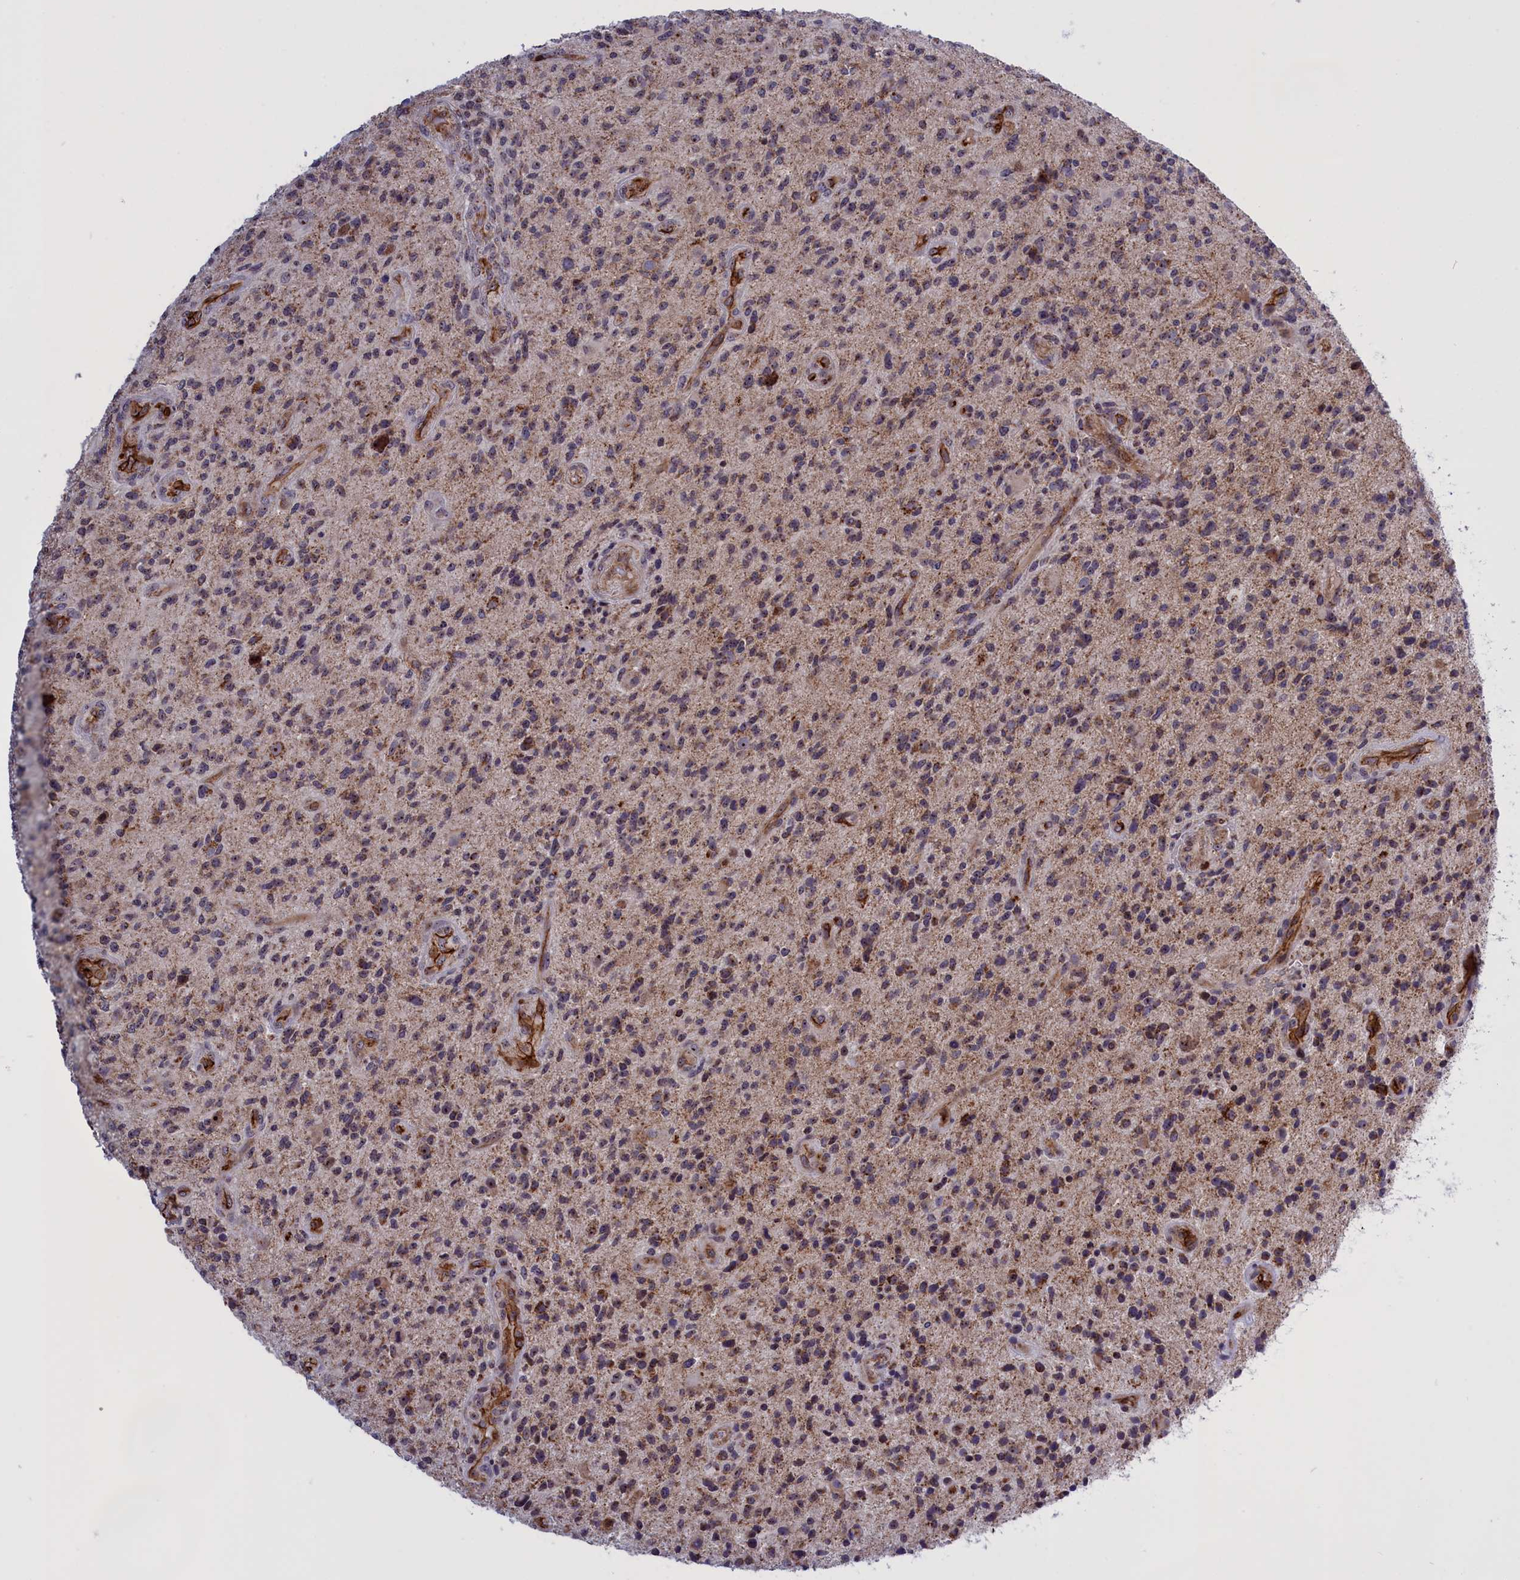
{"staining": {"intensity": "weak", "quantity": ">75%", "location": "cytoplasmic/membranous"}, "tissue": "glioma", "cell_type": "Tumor cells", "image_type": "cancer", "snomed": [{"axis": "morphology", "description": "Glioma, malignant, High grade"}, {"axis": "topography", "description": "Brain"}], "caption": "Protein analysis of malignant glioma (high-grade) tissue displays weak cytoplasmic/membranous positivity in about >75% of tumor cells. (DAB = brown stain, brightfield microscopy at high magnification).", "gene": "MPND", "patient": {"sex": "male", "age": 47}}